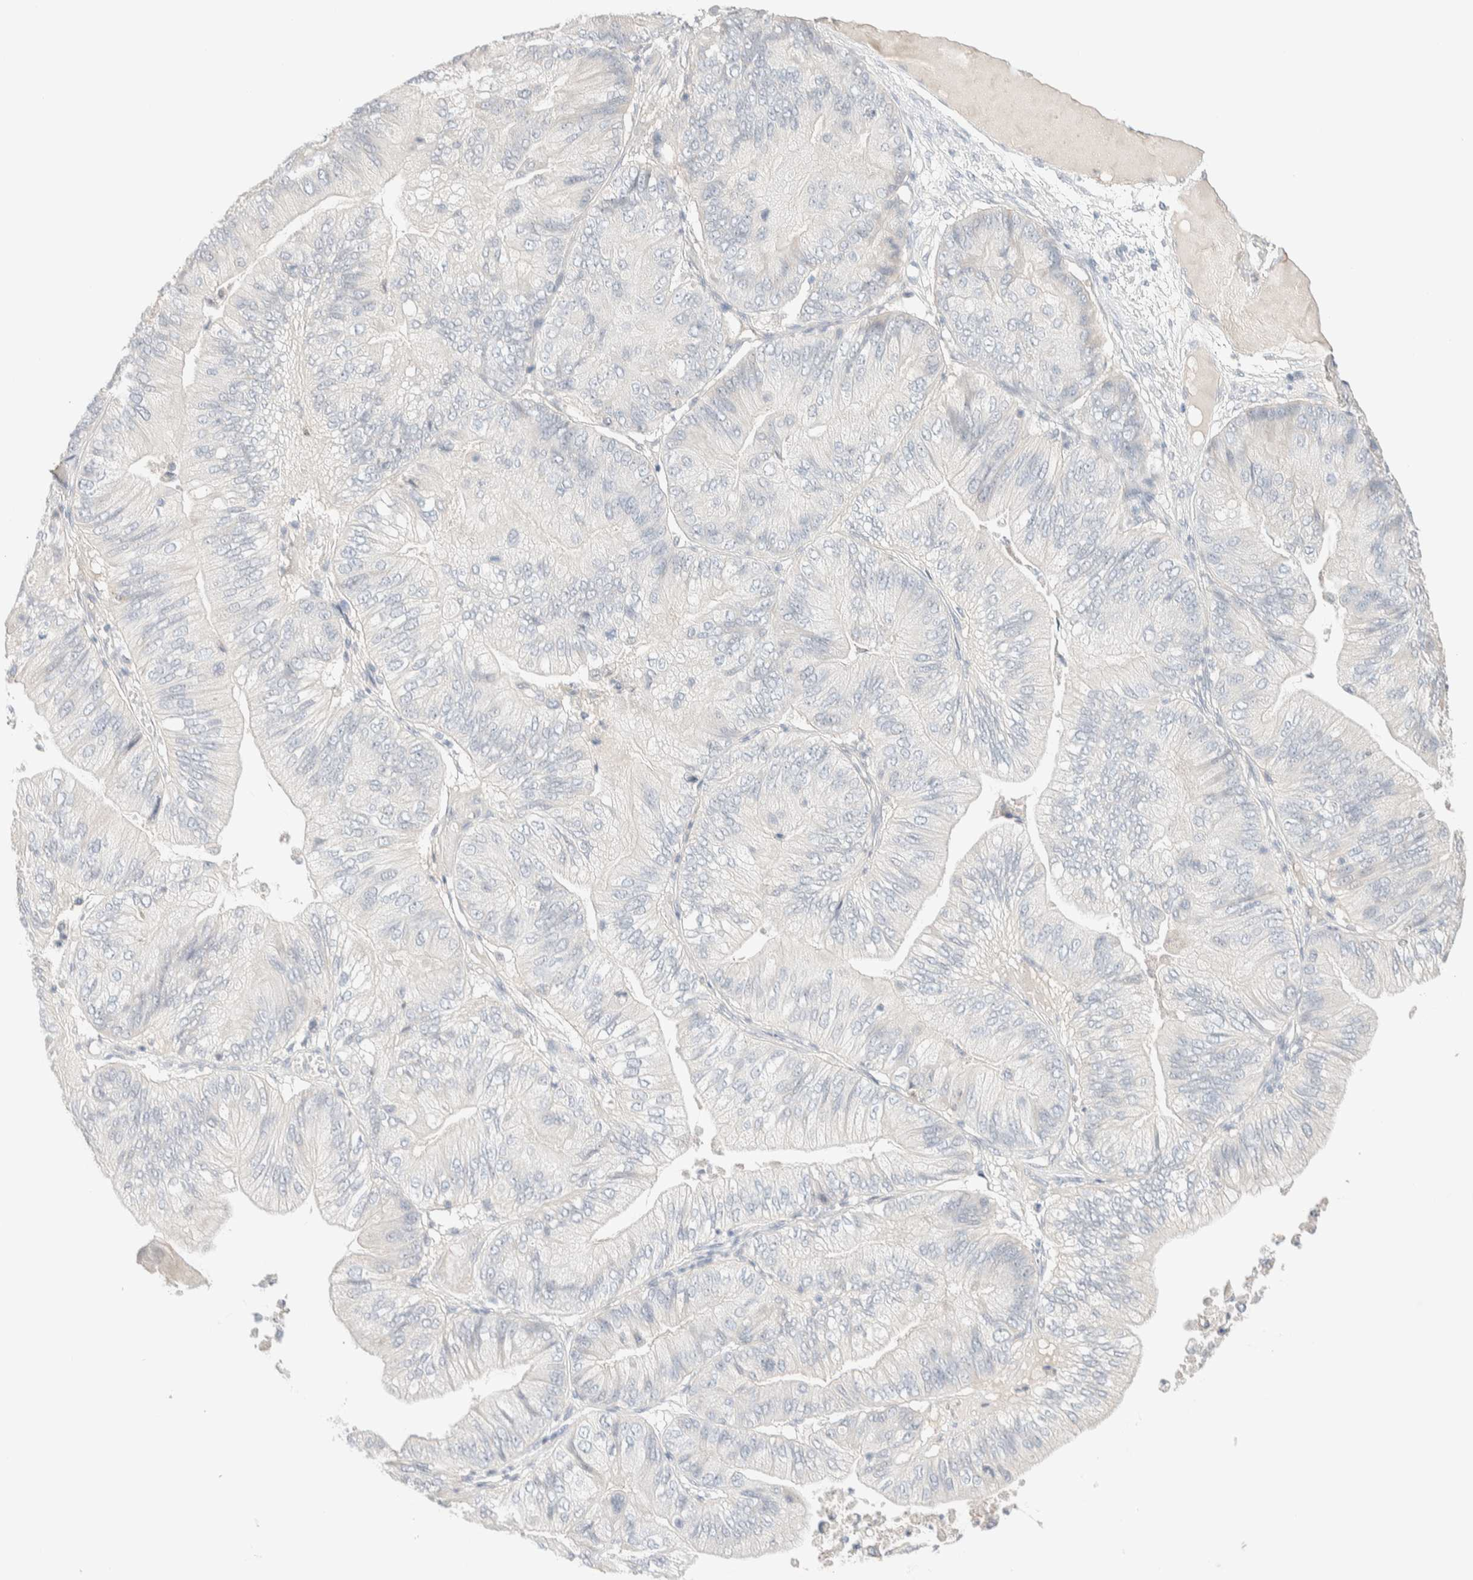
{"staining": {"intensity": "negative", "quantity": "none", "location": "none"}, "tissue": "ovarian cancer", "cell_type": "Tumor cells", "image_type": "cancer", "snomed": [{"axis": "morphology", "description": "Cystadenocarcinoma, mucinous, NOS"}, {"axis": "topography", "description": "Ovary"}], "caption": "Tumor cells show no significant staining in ovarian mucinous cystadenocarcinoma.", "gene": "RIDA", "patient": {"sex": "female", "age": 61}}